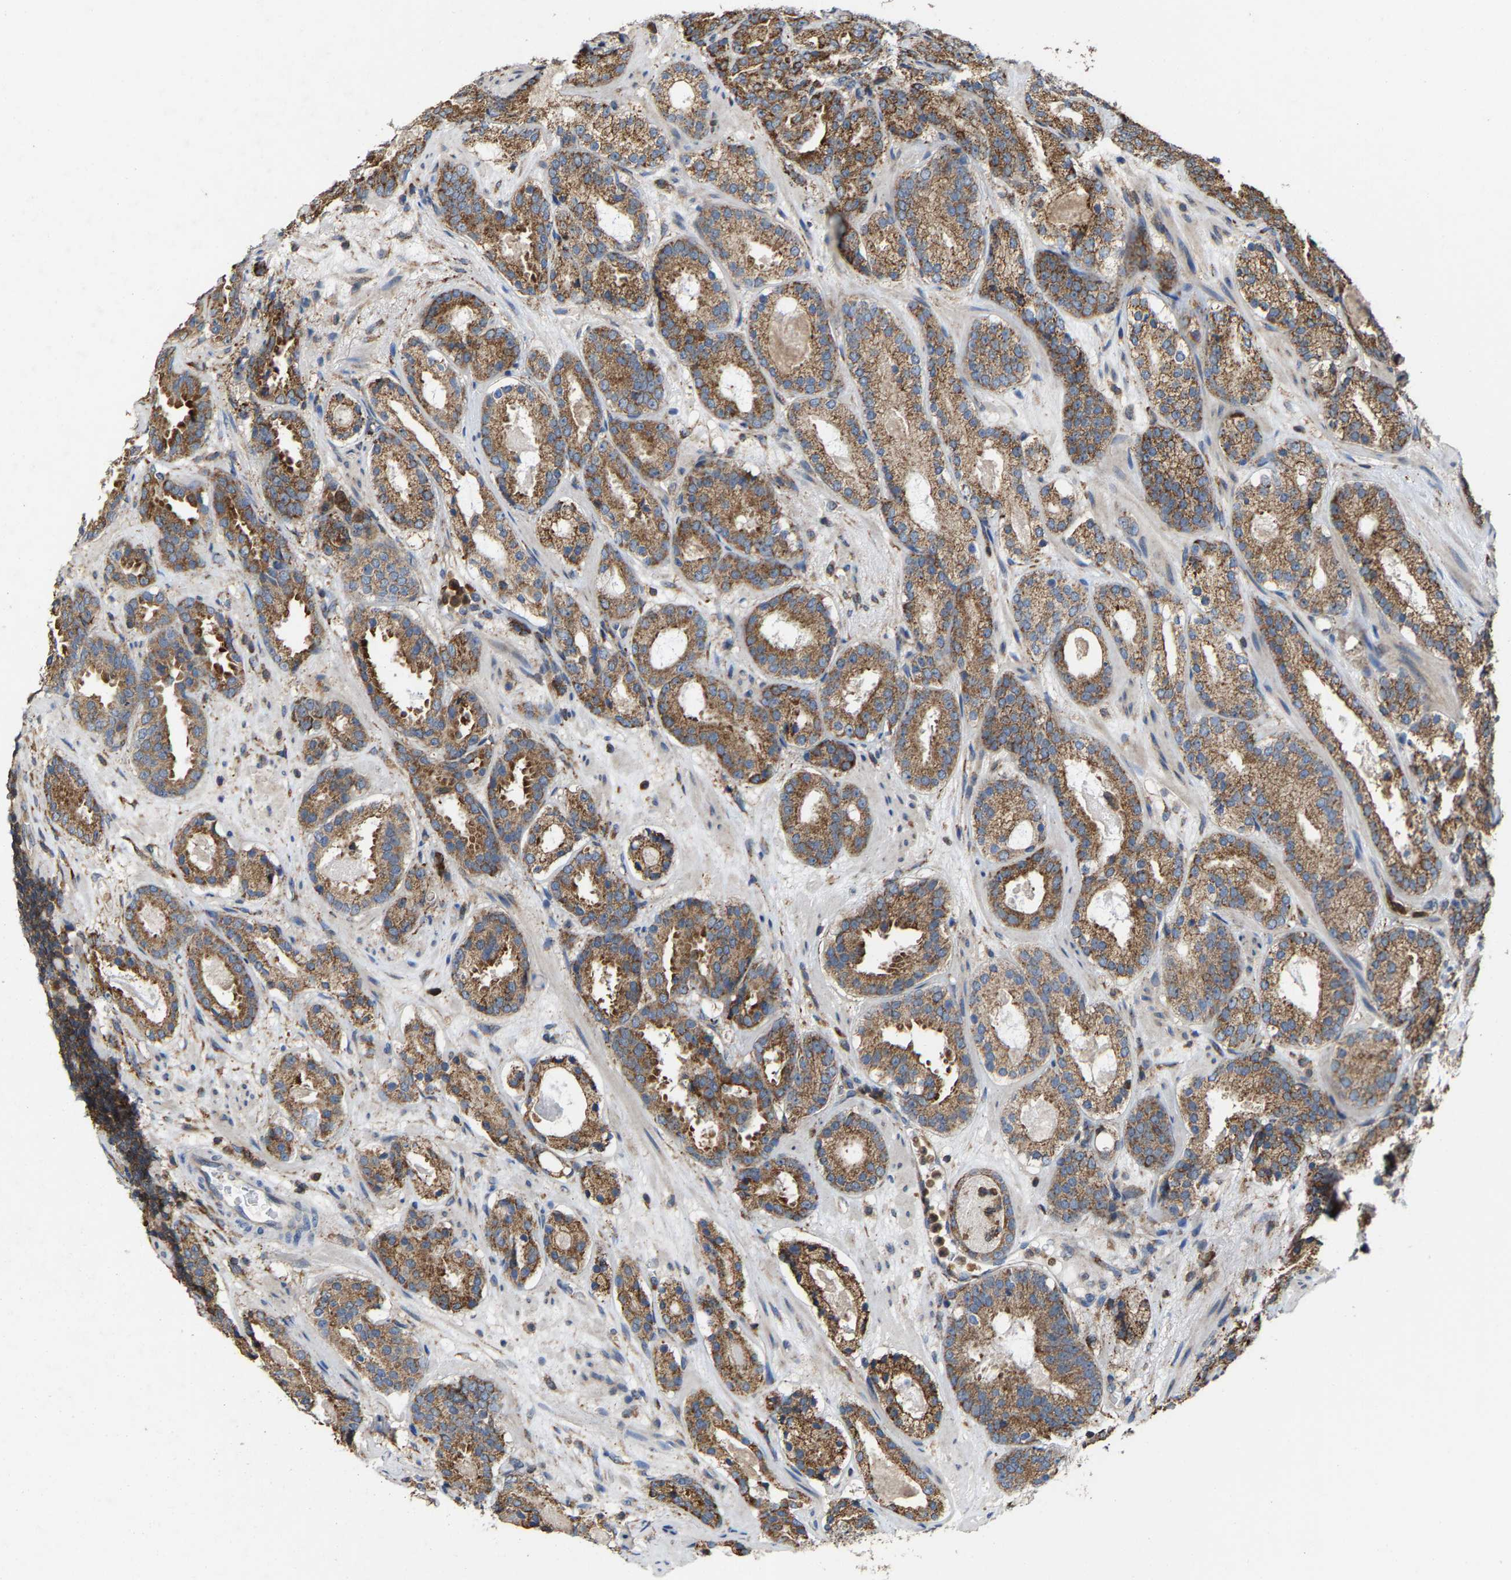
{"staining": {"intensity": "moderate", "quantity": ">75%", "location": "cytoplasmic/membranous"}, "tissue": "prostate cancer", "cell_type": "Tumor cells", "image_type": "cancer", "snomed": [{"axis": "morphology", "description": "Adenocarcinoma, Low grade"}, {"axis": "topography", "description": "Prostate"}], "caption": "Immunohistochemical staining of human low-grade adenocarcinoma (prostate) reveals medium levels of moderate cytoplasmic/membranous protein expression in about >75% of tumor cells.", "gene": "FGD3", "patient": {"sex": "male", "age": 69}}